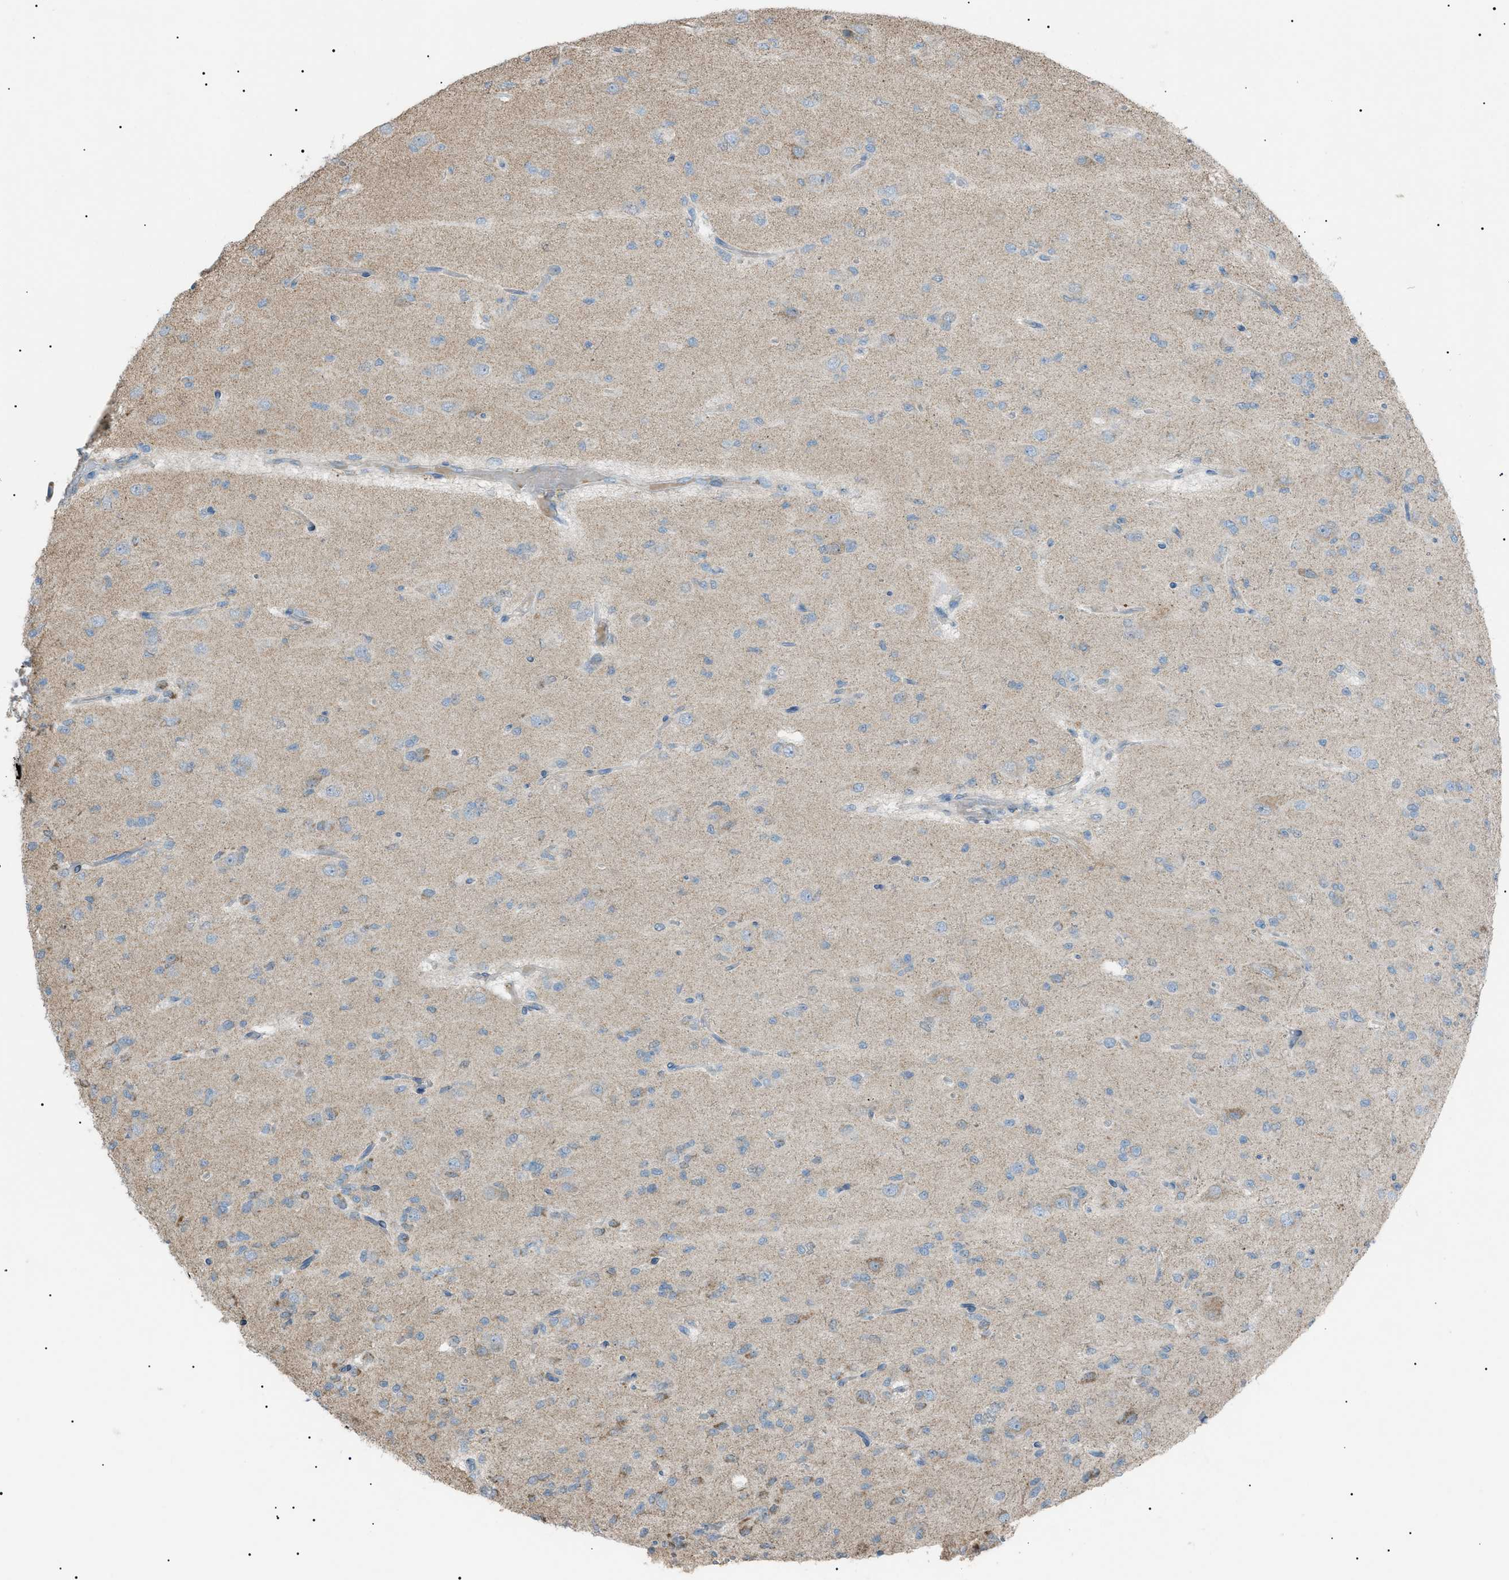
{"staining": {"intensity": "weak", "quantity": "<25%", "location": "cytoplasmic/membranous"}, "tissue": "glioma", "cell_type": "Tumor cells", "image_type": "cancer", "snomed": [{"axis": "morphology", "description": "Glioma, malignant, Low grade"}, {"axis": "topography", "description": "Brain"}], "caption": "Immunohistochemistry of human malignant low-grade glioma demonstrates no positivity in tumor cells.", "gene": "ZNF516", "patient": {"sex": "male", "age": 38}}